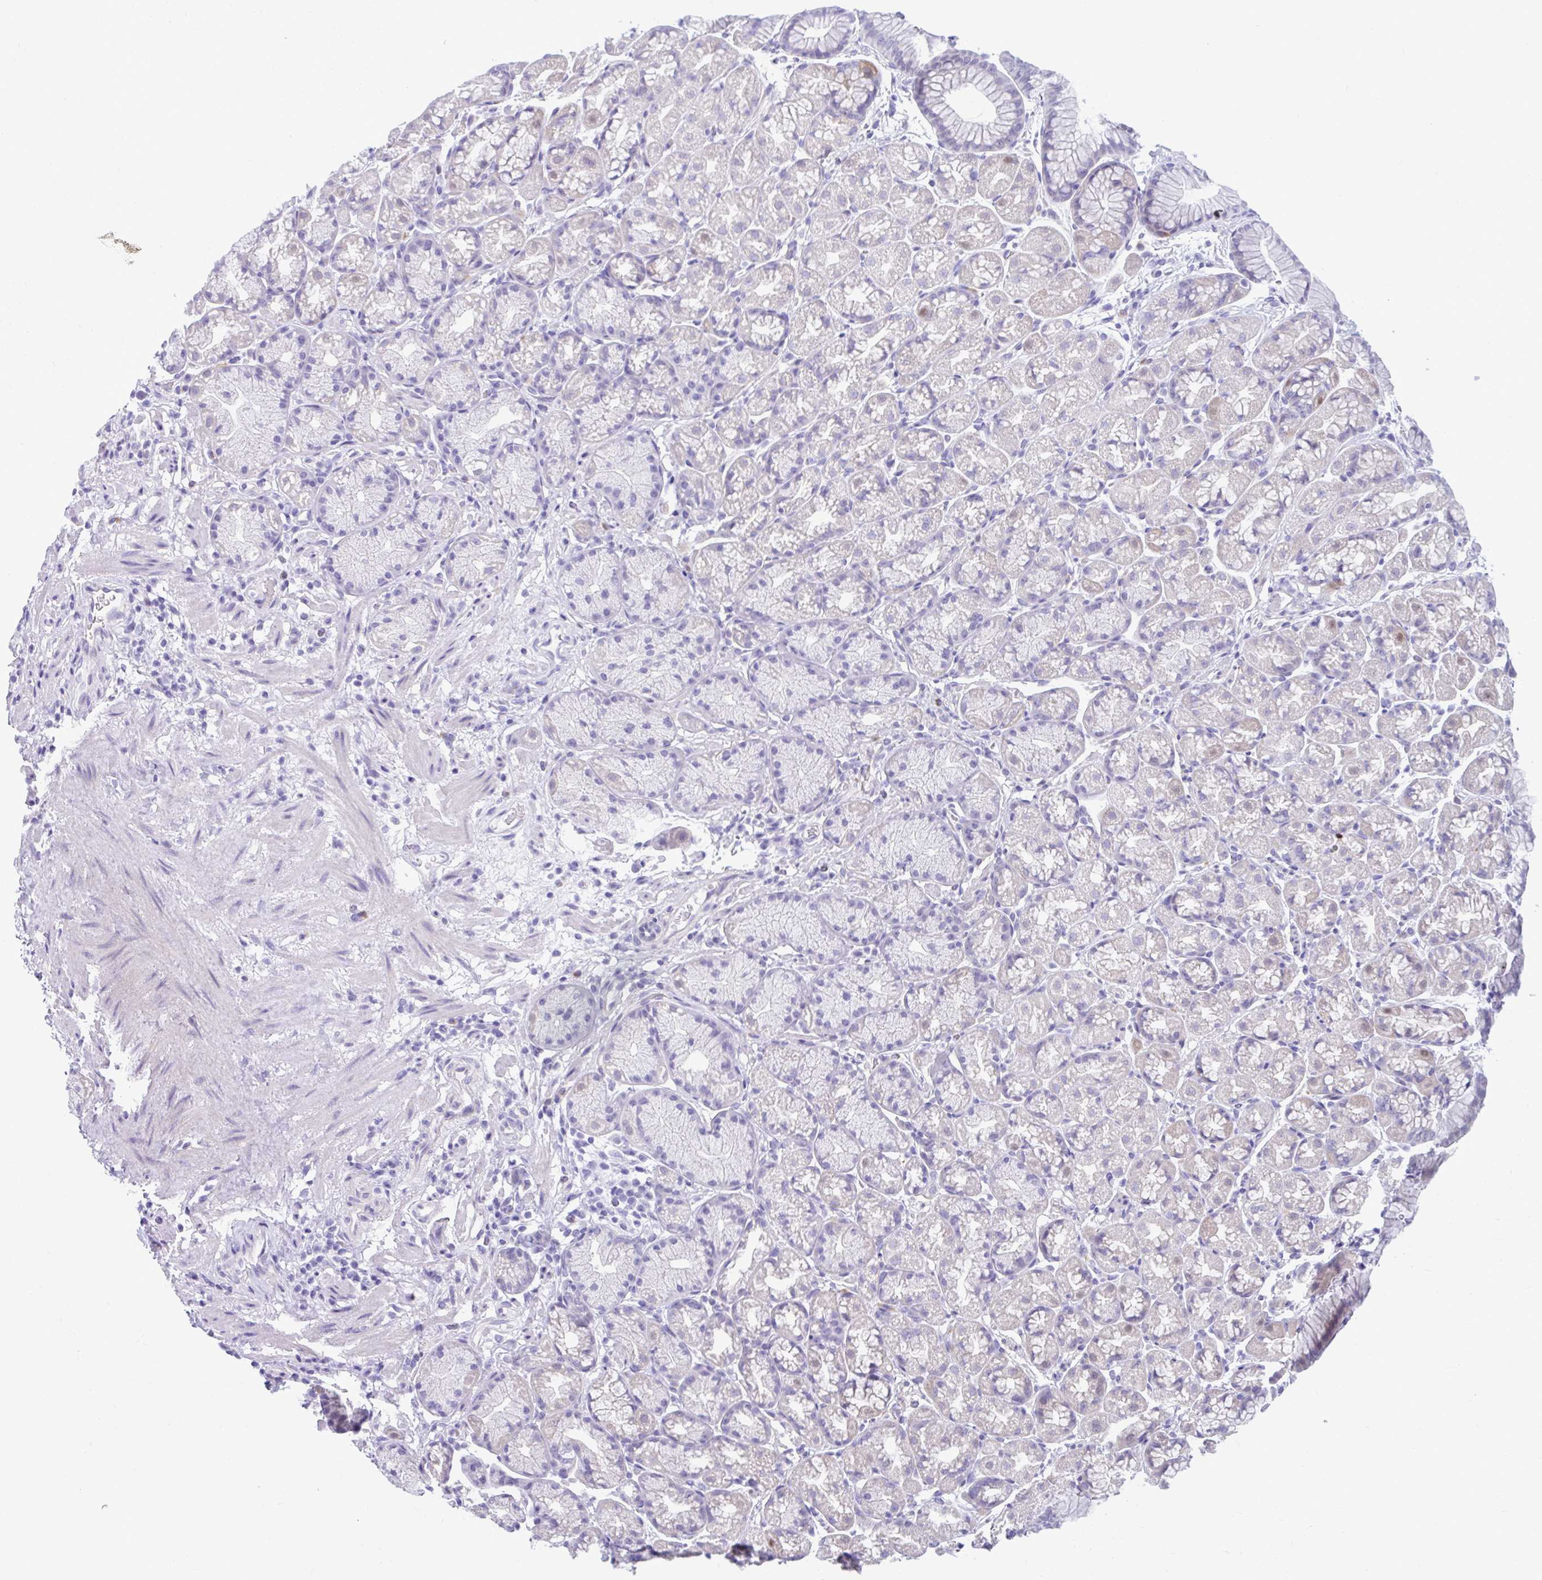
{"staining": {"intensity": "negative", "quantity": "none", "location": "none"}, "tissue": "stomach", "cell_type": "Glandular cells", "image_type": "normal", "snomed": [{"axis": "morphology", "description": "Normal tissue, NOS"}, {"axis": "topography", "description": "Stomach, lower"}], "caption": "Human stomach stained for a protein using immunohistochemistry (IHC) demonstrates no positivity in glandular cells.", "gene": "ISL1", "patient": {"sex": "male", "age": 67}}